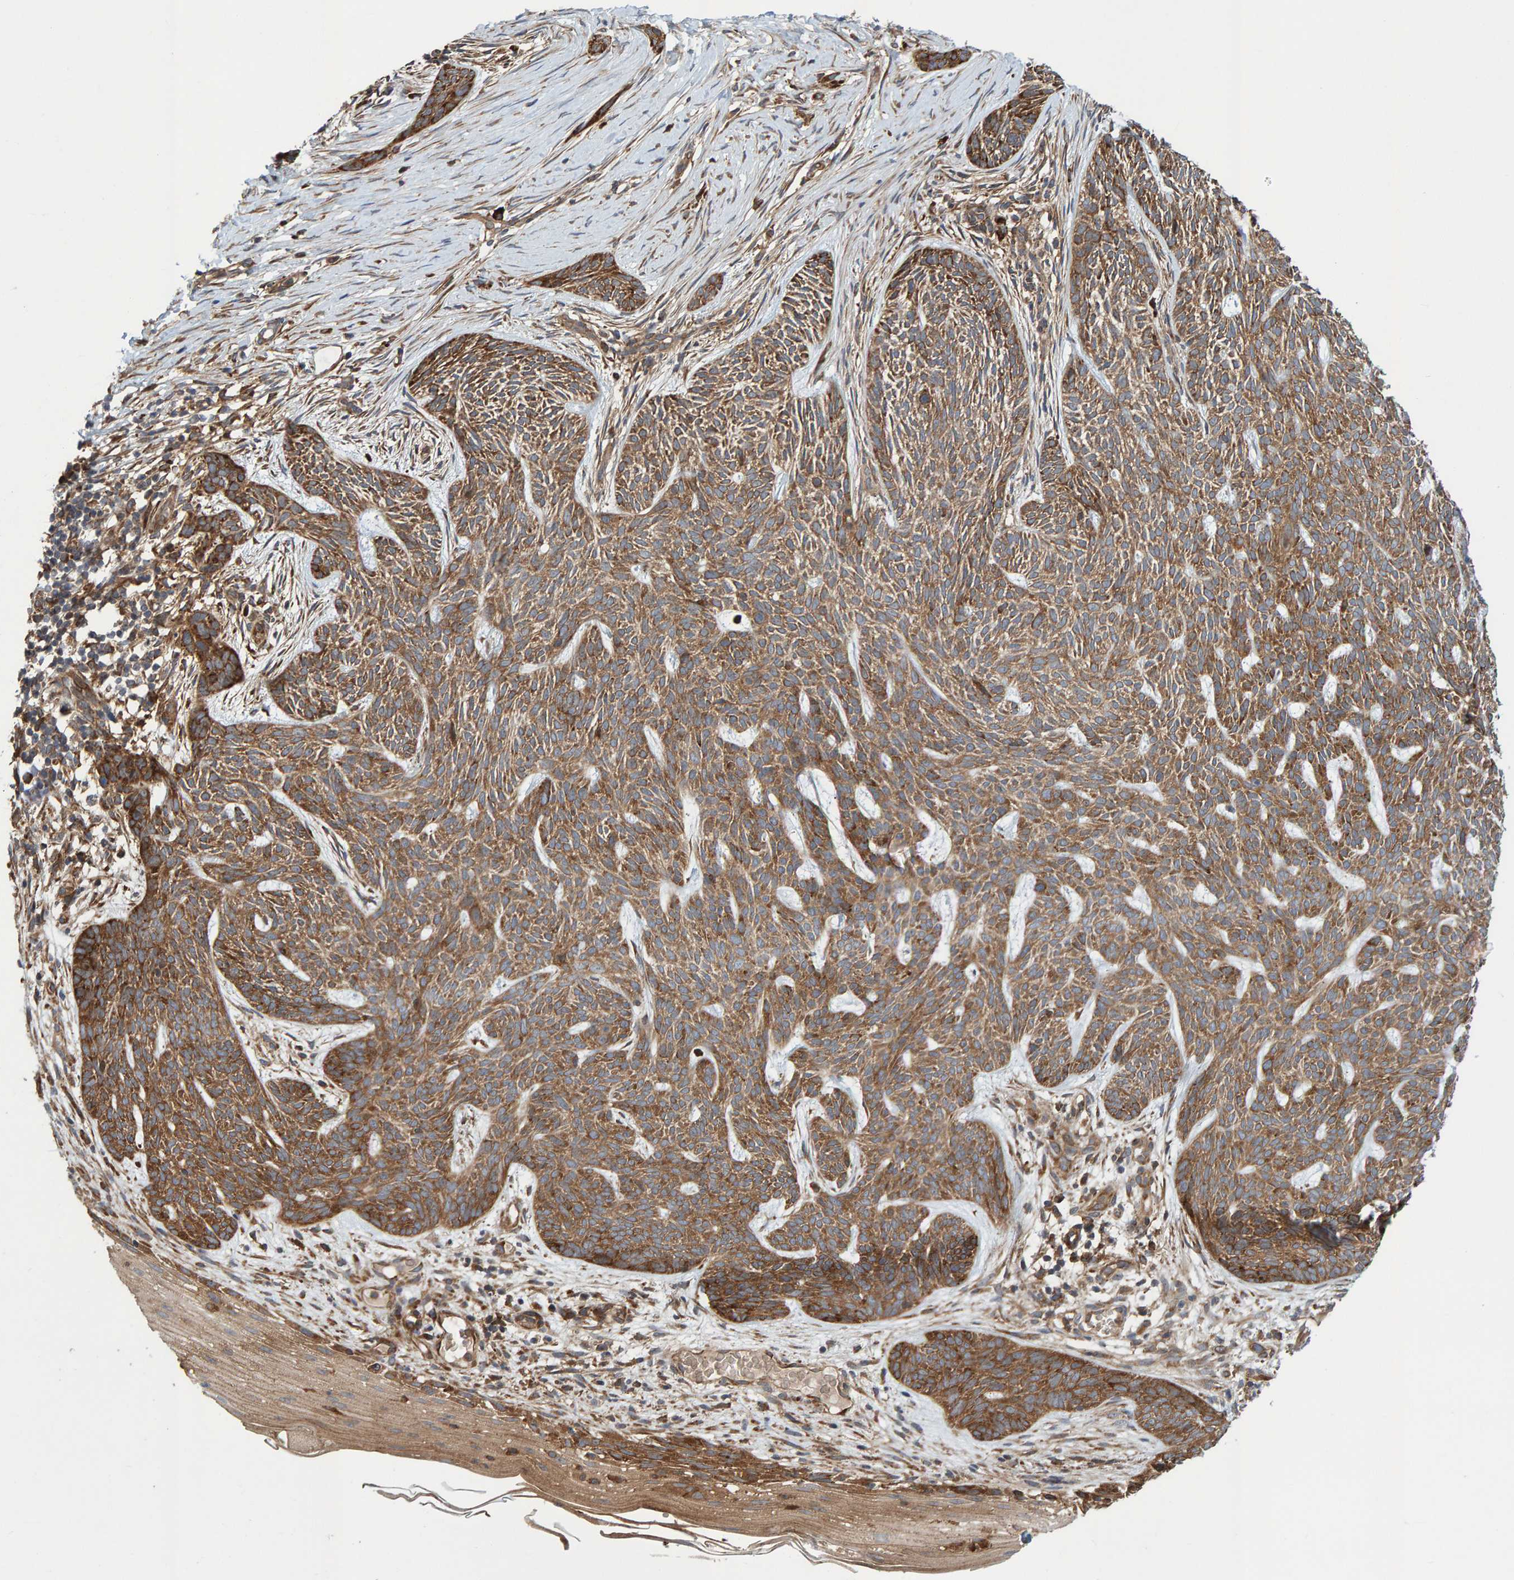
{"staining": {"intensity": "moderate", "quantity": ">75%", "location": "cytoplasmic/membranous"}, "tissue": "skin cancer", "cell_type": "Tumor cells", "image_type": "cancer", "snomed": [{"axis": "morphology", "description": "Basal cell carcinoma"}, {"axis": "topography", "description": "Skin"}], "caption": "Tumor cells demonstrate moderate cytoplasmic/membranous positivity in about >75% of cells in skin cancer.", "gene": "KIAA0753", "patient": {"sex": "female", "age": 59}}